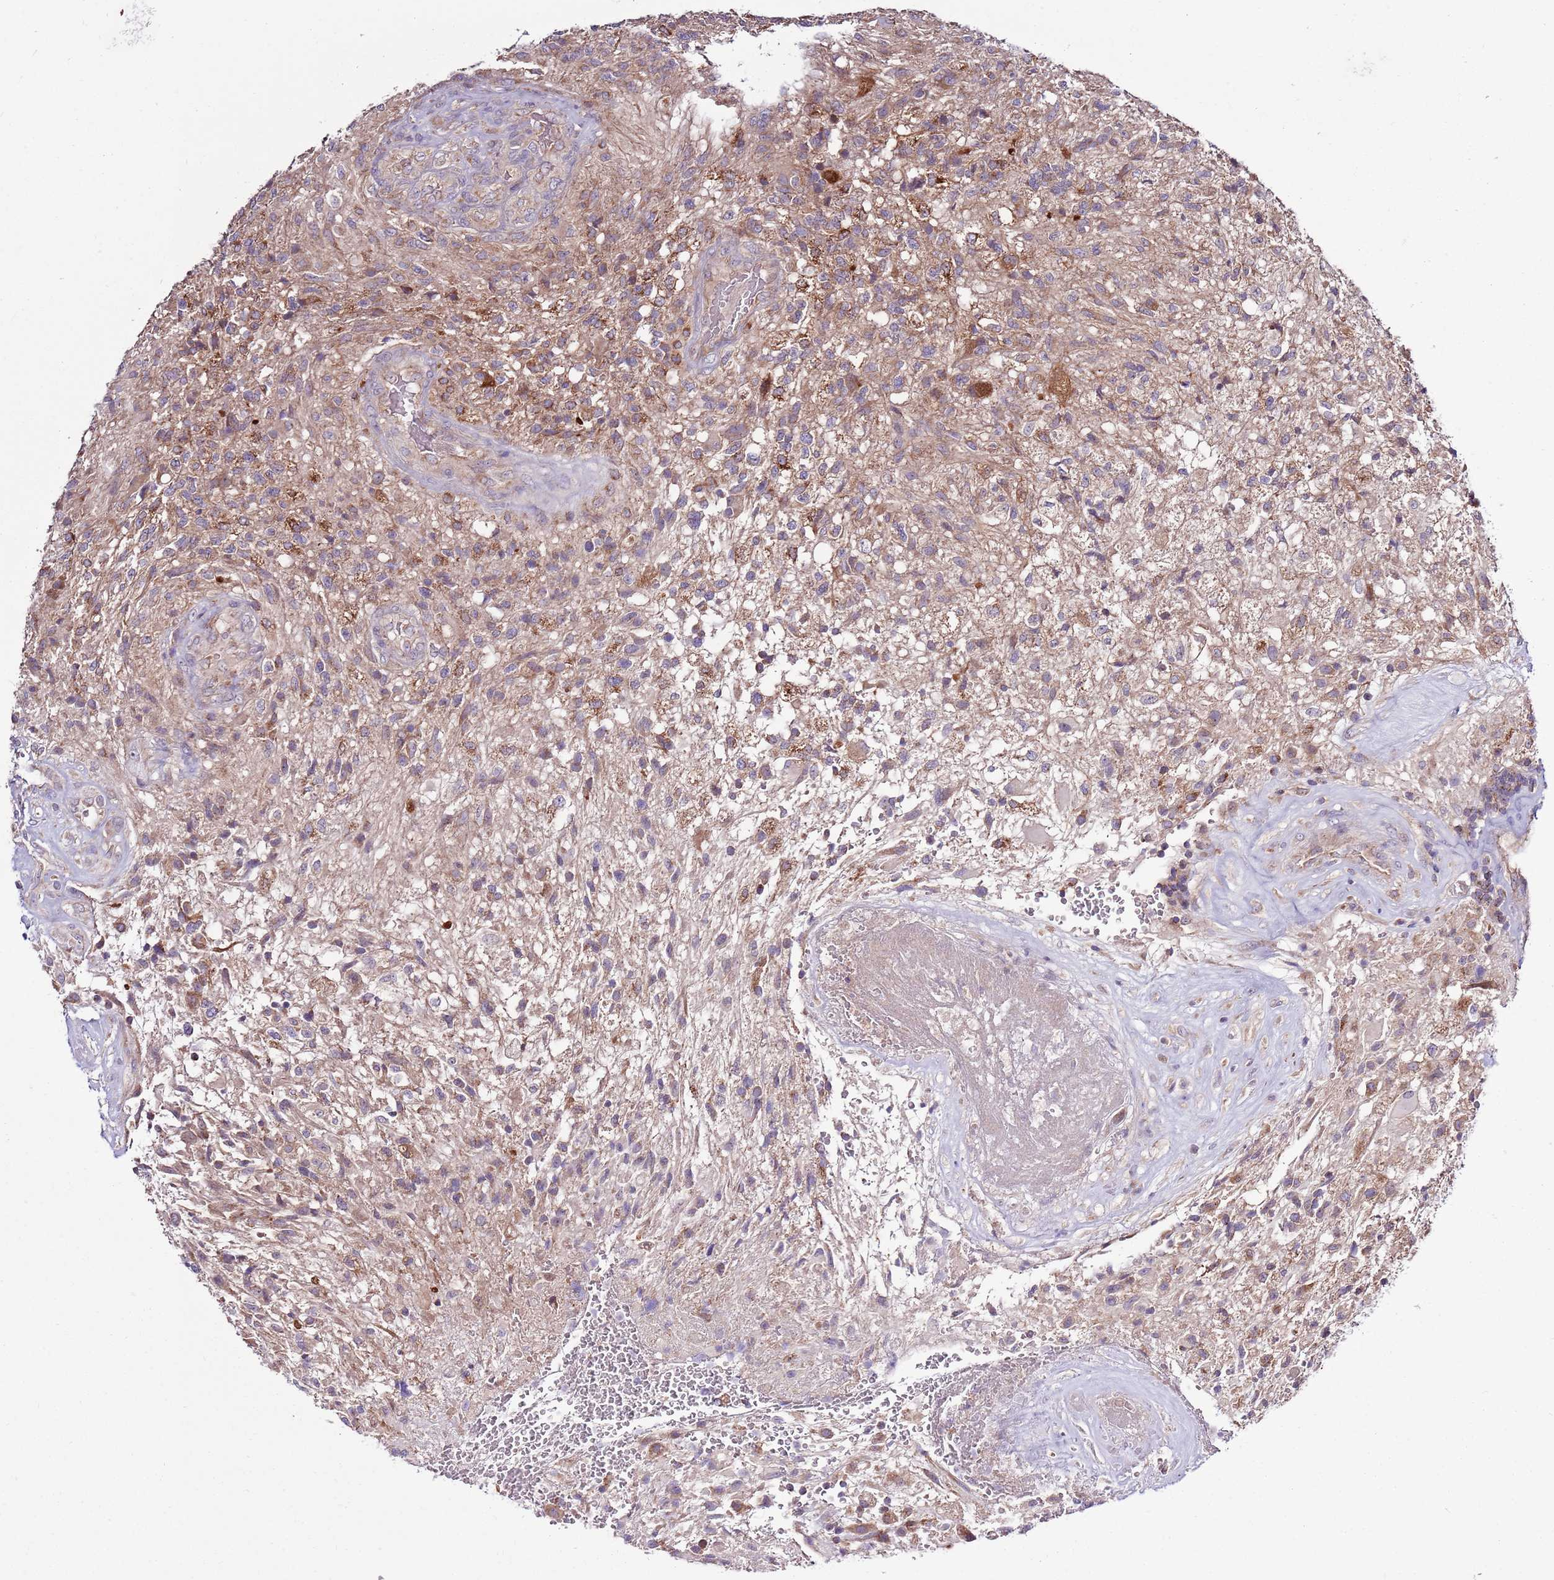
{"staining": {"intensity": "moderate", "quantity": "25%-75%", "location": "cytoplasmic/membranous"}, "tissue": "glioma", "cell_type": "Tumor cells", "image_type": "cancer", "snomed": [{"axis": "morphology", "description": "Glioma, malignant, High grade"}, {"axis": "topography", "description": "Brain"}], "caption": "Tumor cells demonstrate moderate cytoplasmic/membranous staining in approximately 25%-75% of cells in high-grade glioma (malignant).", "gene": "SMG1", "patient": {"sex": "male", "age": 56}}